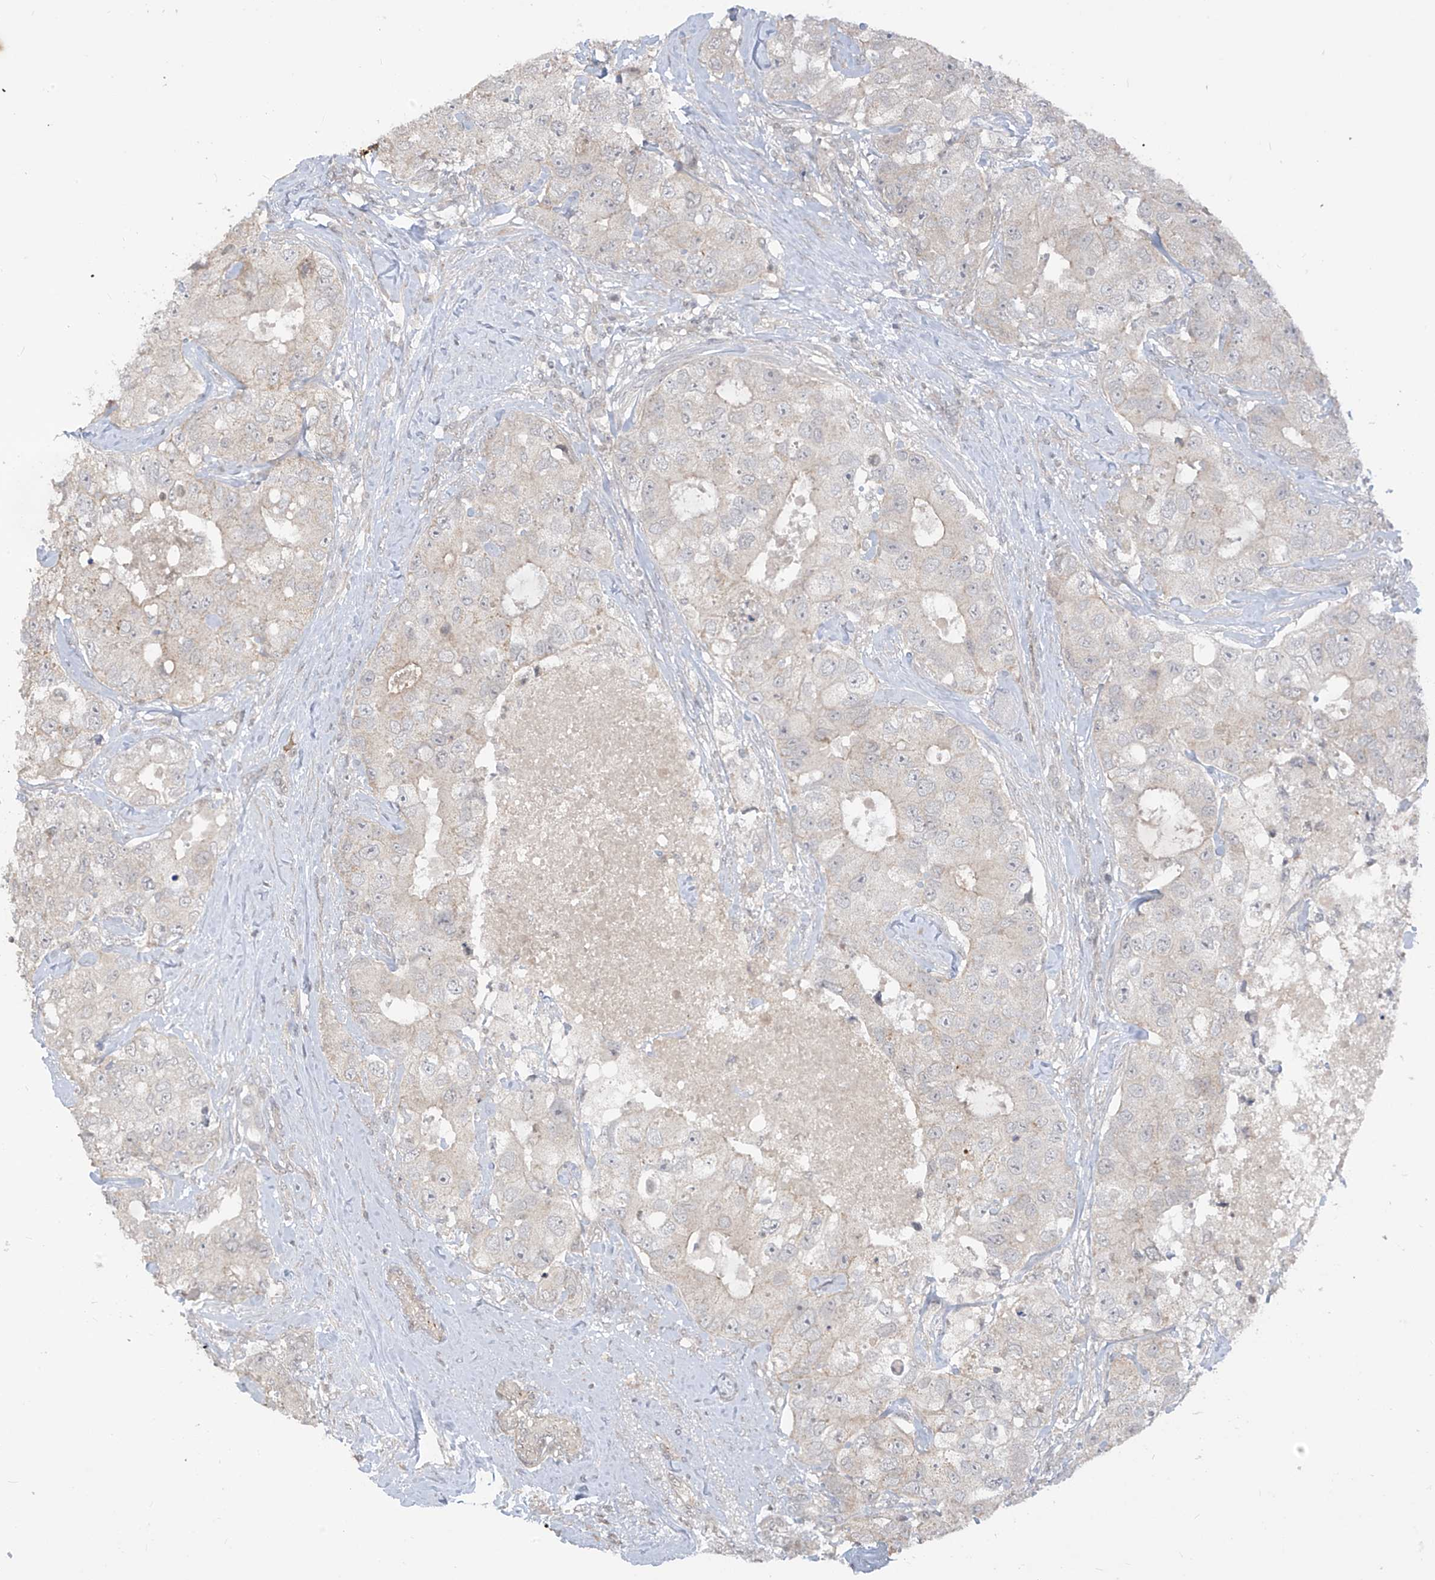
{"staining": {"intensity": "weak", "quantity": "<25%", "location": "cytoplasmic/membranous"}, "tissue": "breast cancer", "cell_type": "Tumor cells", "image_type": "cancer", "snomed": [{"axis": "morphology", "description": "Duct carcinoma"}, {"axis": "topography", "description": "Breast"}], "caption": "The histopathology image demonstrates no significant staining in tumor cells of infiltrating ductal carcinoma (breast).", "gene": "DGKQ", "patient": {"sex": "female", "age": 62}}